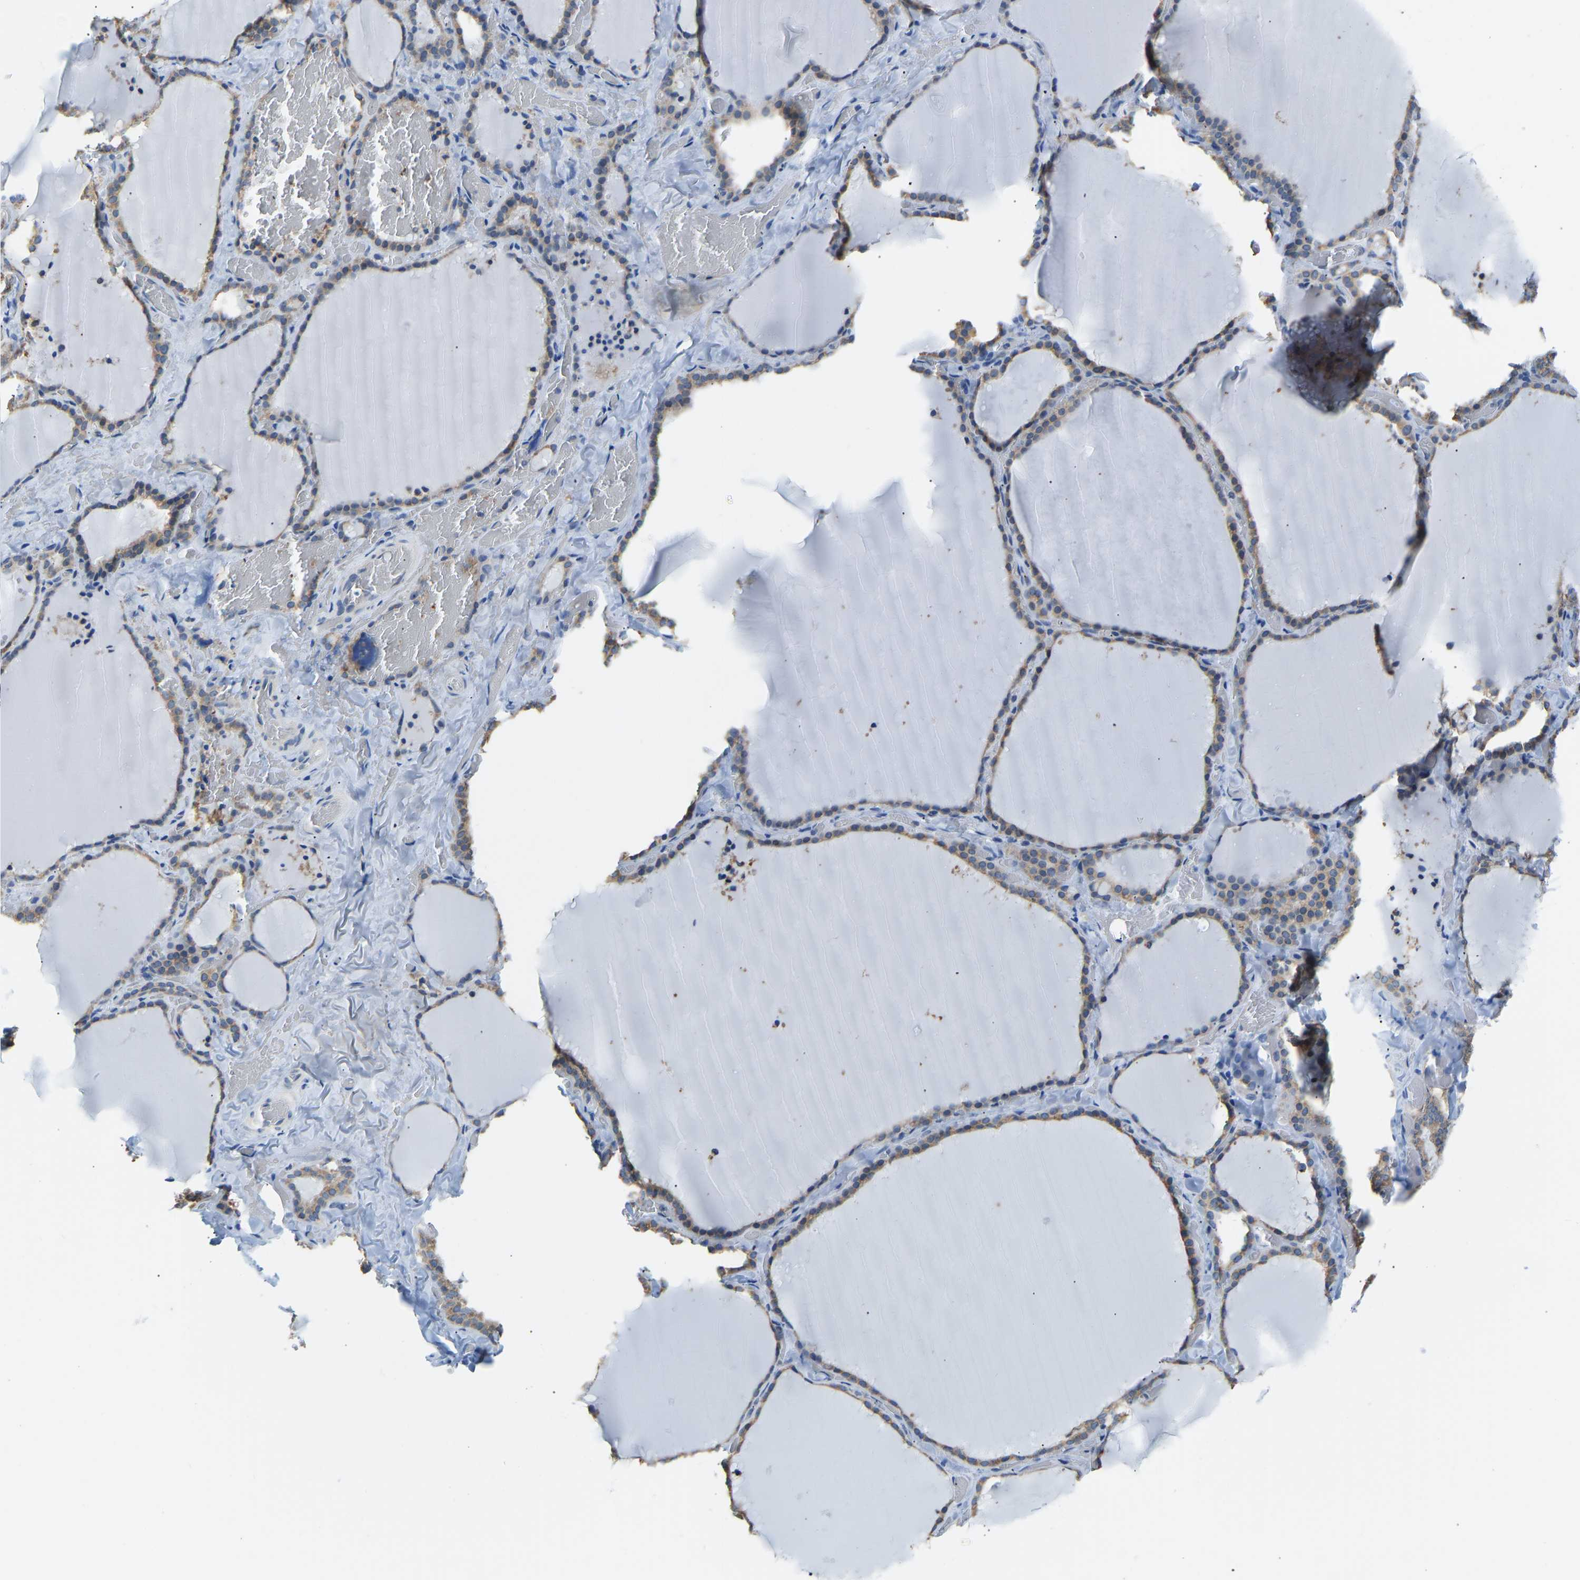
{"staining": {"intensity": "moderate", "quantity": ">75%", "location": "cytoplasmic/membranous"}, "tissue": "thyroid gland", "cell_type": "Glandular cells", "image_type": "normal", "snomed": [{"axis": "morphology", "description": "Normal tissue, NOS"}, {"axis": "topography", "description": "Thyroid gland"}], "caption": "Thyroid gland stained for a protein (brown) displays moderate cytoplasmic/membranous positive staining in about >75% of glandular cells.", "gene": "VRK1", "patient": {"sex": "female", "age": 22}}